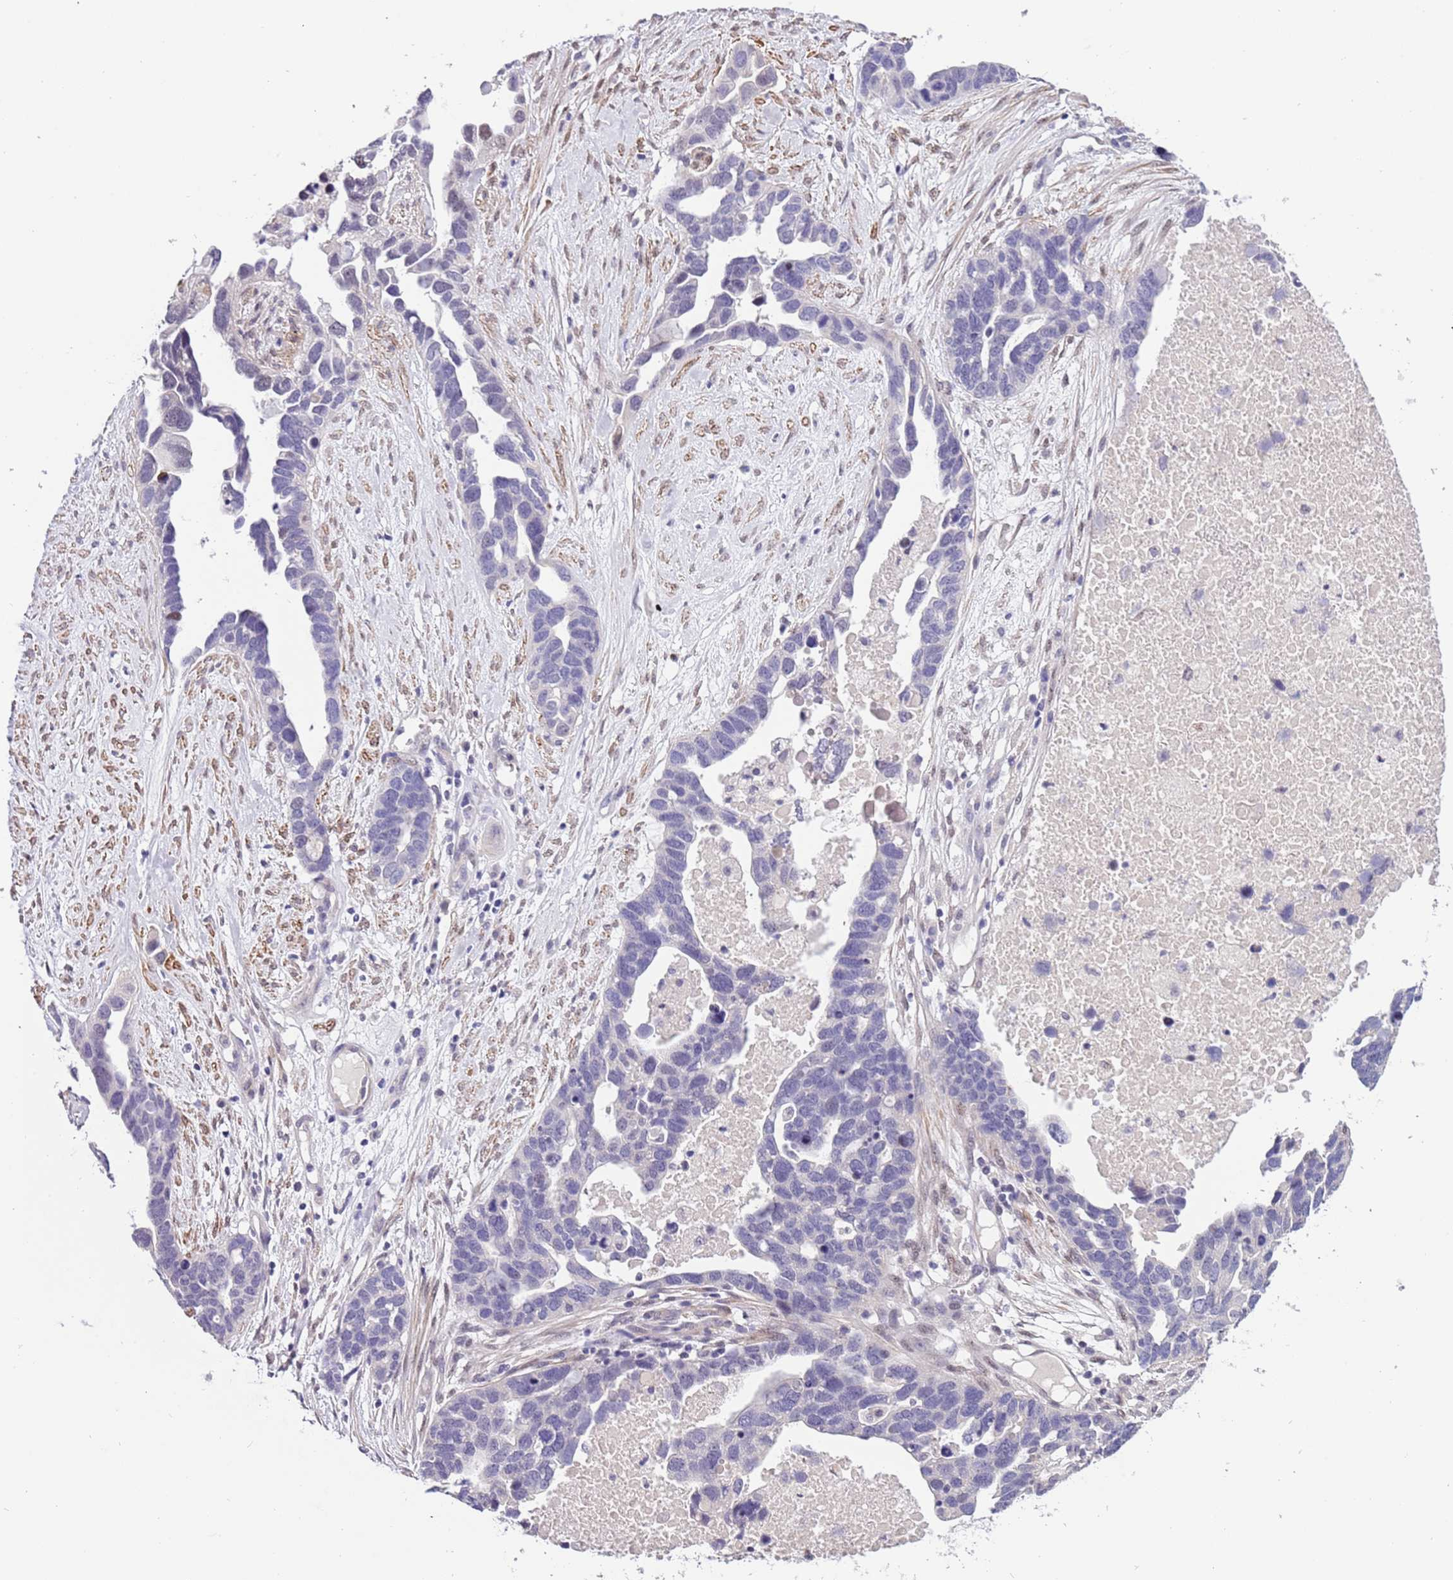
{"staining": {"intensity": "negative", "quantity": "none", "location": "none"}, "tissue": "ovarian cancer", "cell_type": "Tumor cells", "image_type": "cancer", "snomed": [{"axis": "morphology", "description": "Cystadenocarcinoma, serous, NOS"}, {"axis": "topography", "description": "Ovary"}], "caption": "Tumor cells are negative for protein expression in human serous cystadenocarcinoma (ovarian). Brightfield microscopy of immunohistochemistry stained with DAB (brown) and hematoxylin (blue), captured at high magnification.", "gene": "PLEKHH1", "patient": {"sex": "female", "age": 54}}